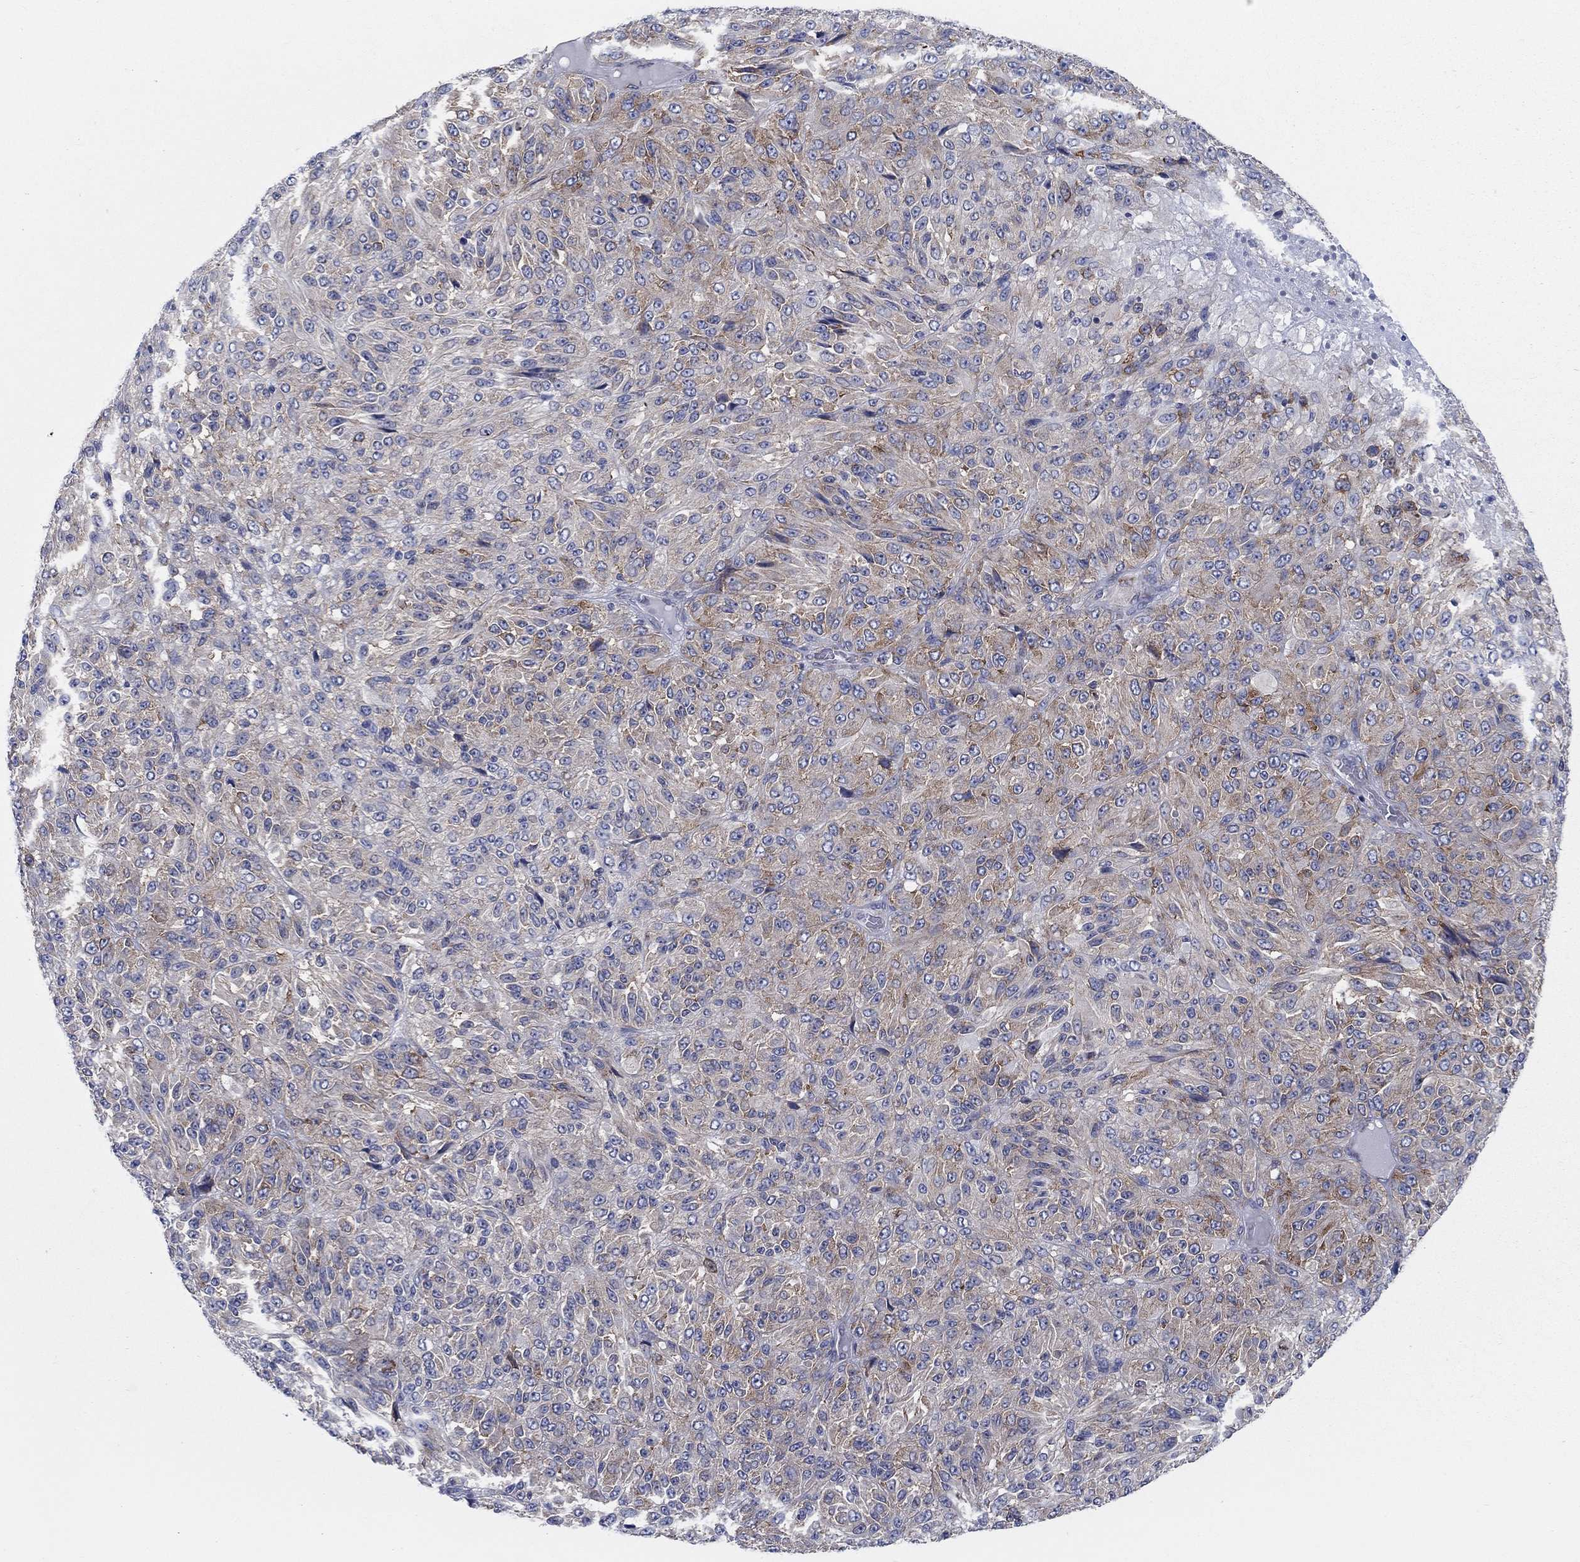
{"staining": {"intensity": "moderate", "quantity": "<25%", "location": "cytoplasmic/membranous"}, "tissue": "melanoma", "cell_type": "Tumor cells", "image_type": "cancer", "snomed": [{"axis": "morphology", "description": "Malignant melanoma, Metastatic site"}, {"axis": "topography", "description": "Brain"}], "caption": "Melanoma stained for a protein reveals moderate cytoplasmic/membranous positivity in tumor cells. The staining was performed using DAB (3,3'-diaminobenzidine) to visualize the protein expression in brown, while the nuclei were stained in blue with hematoxylin (Magnification: 20x).", "gene": "TMEM59", "patient": {"sex": "female", "age": 56}}